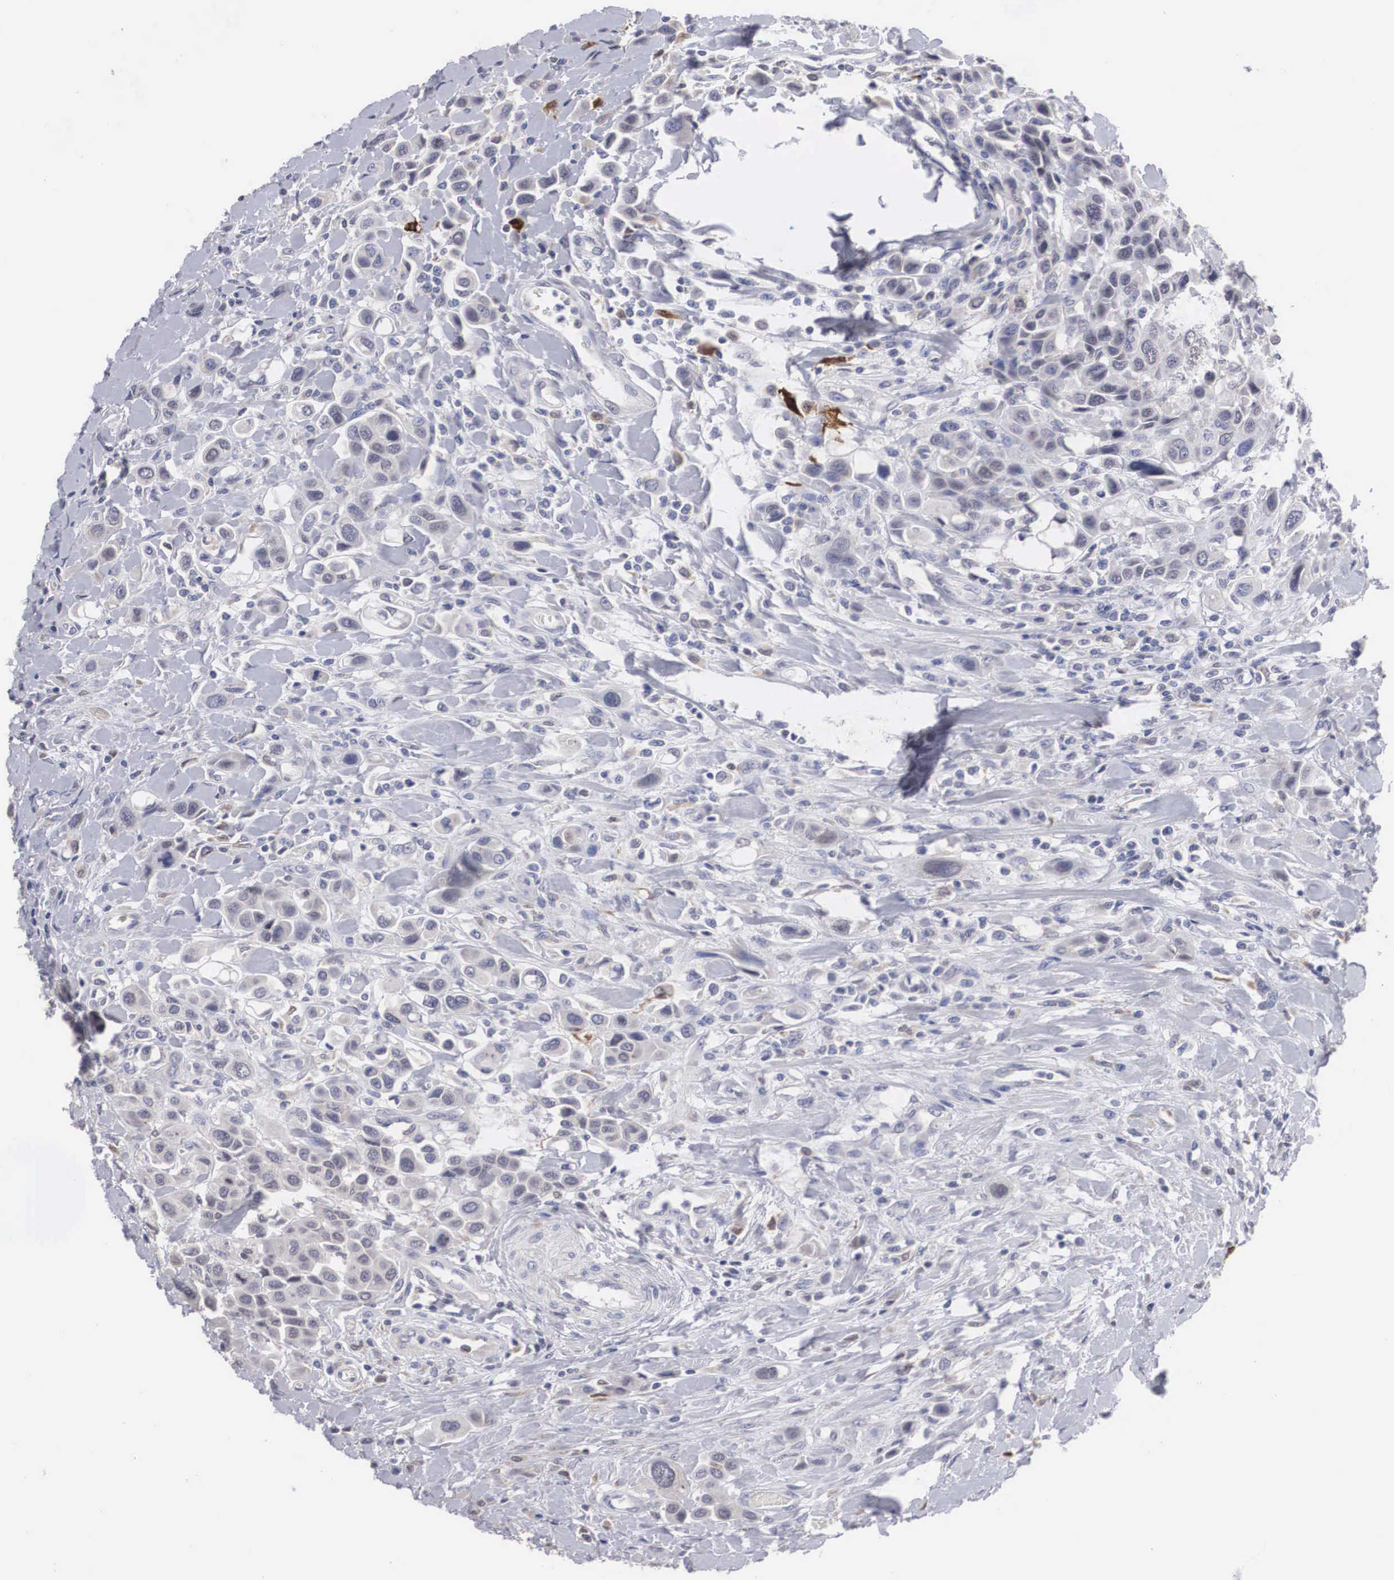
{"staining": {"intensity": "weak", "quantity": "<25%", "location": "cytoplasmic/membranous"}, "tissue": "urothelial cancer", "cell_type": "Tumor cells", "image_type": "cancer", "snomed": [{"axis": "morphology", "description": "Urothelial carcinoma, High grade"}, {"axis": "topography", "description": "Urinary bladder"}], "caption": "Urothelial cancer was stained to show a protein in brown. There is no significant staining in tumor cells.", "gene": "HMOX1", "patient": {"sex": "male", "age": 50}}